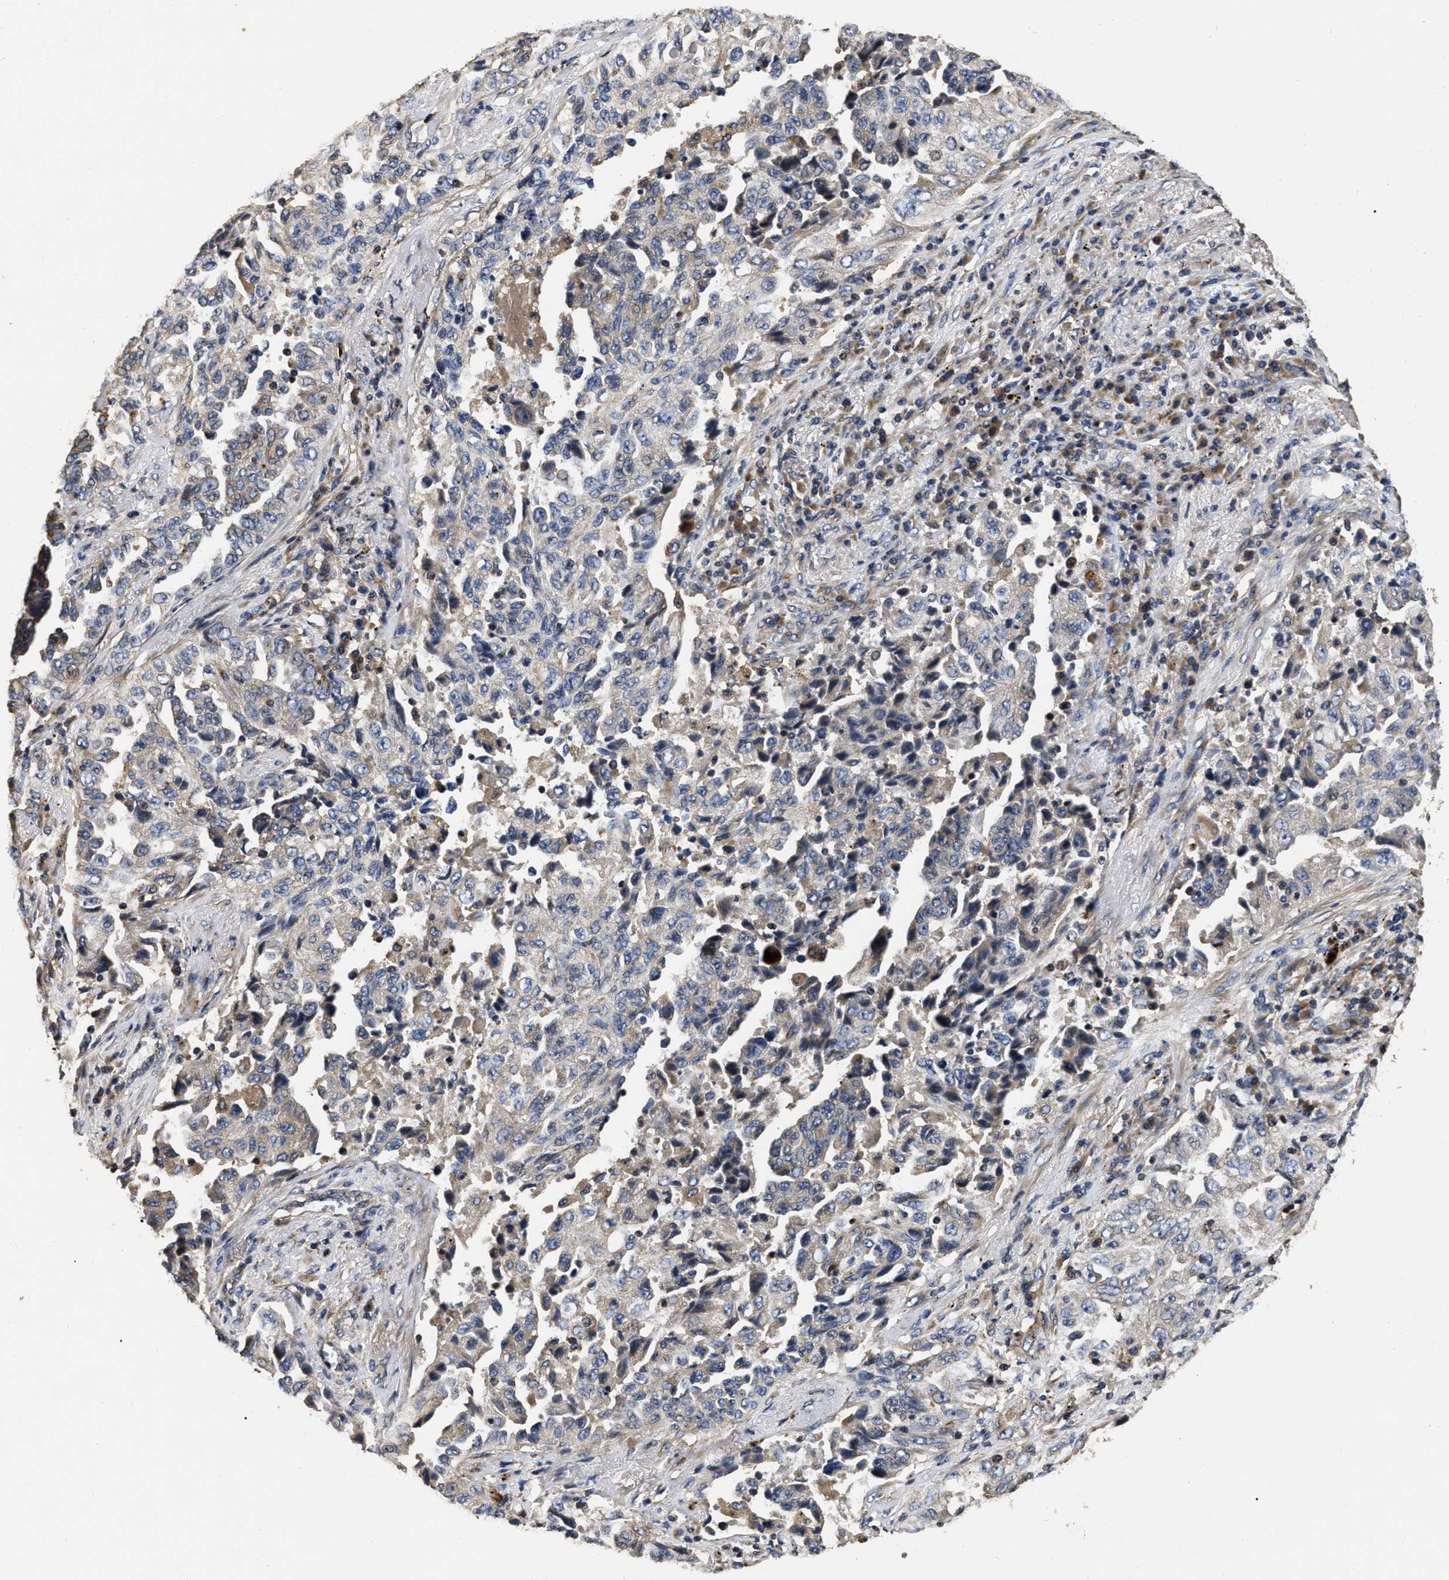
{"staining": {"intensity": "weak", "quantity": "<25%", "location": "cytoplasmic/membranous"}, "tissue": "lung cancer", "cell_type": "Tumor cells", "image_type": "cancer", "snomed": [{"axis": "morphology", "description": "Adenocarcinoma, NOS"}, {"axis": "topography", "description": "Lung"}], "caption": "Tumor cells are negative for brown protein staining in lung cancer.", "gene": "ABCG8", "patient": {"sex": "female", "age": 51}}